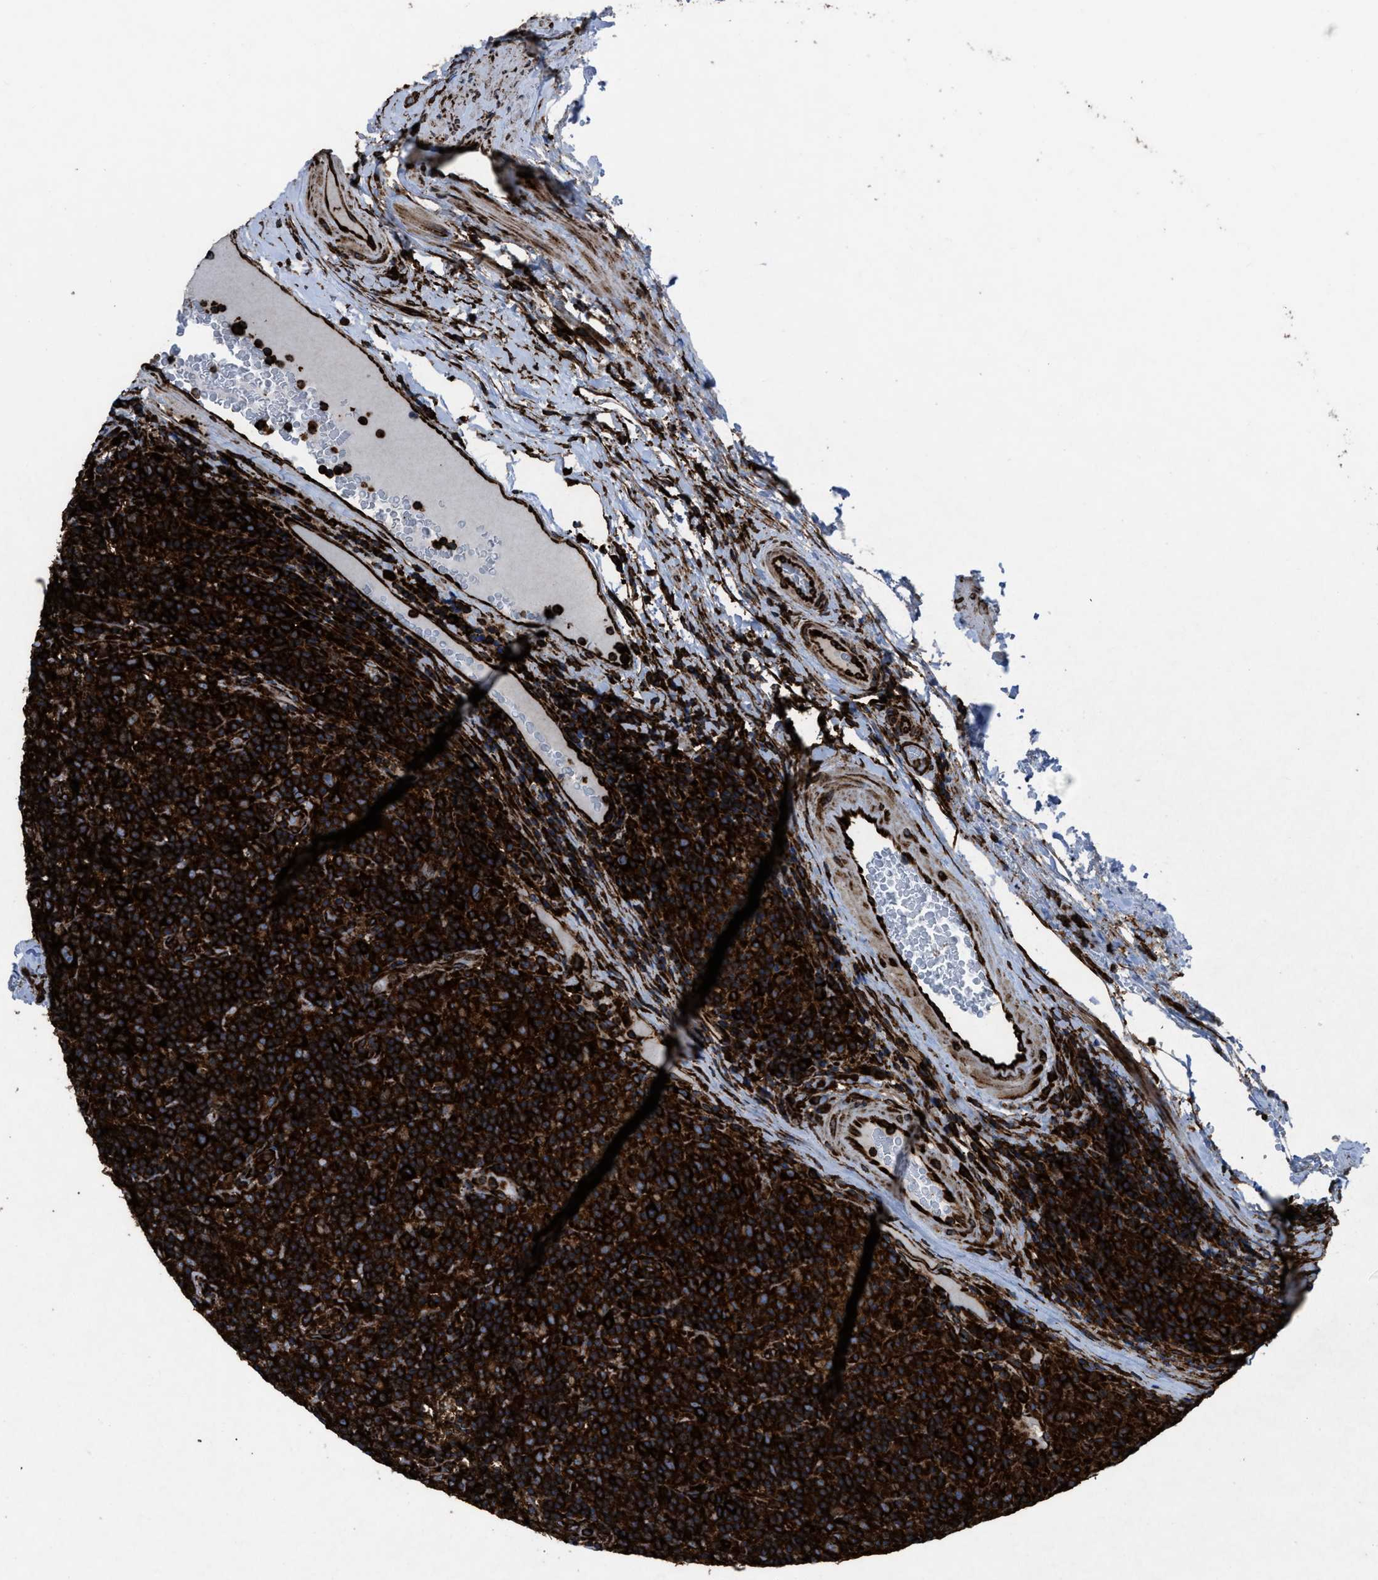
{"staining": {"intensity": "strong", "quantity": ">75%", "location": "cytoplasmic/membranous"}, "tissue": "lymphoma", "cell_type": "Tumor cells", "image_type": "cancer", "snomed": [{"axis": "morphology", "description": "Hodgkin's disease, NOS"}, {"axis": "topography", "description": "Lymph node"}], "caption": "Immunohistochemistry (IHC) (DAB) staining of lymphoma demonstrates strong cytoplasmic/membranous protein expression in about >75% of tumor cells.", "gene": "CAPRIN1", "patient": {"sex": "male", "age": 70}}